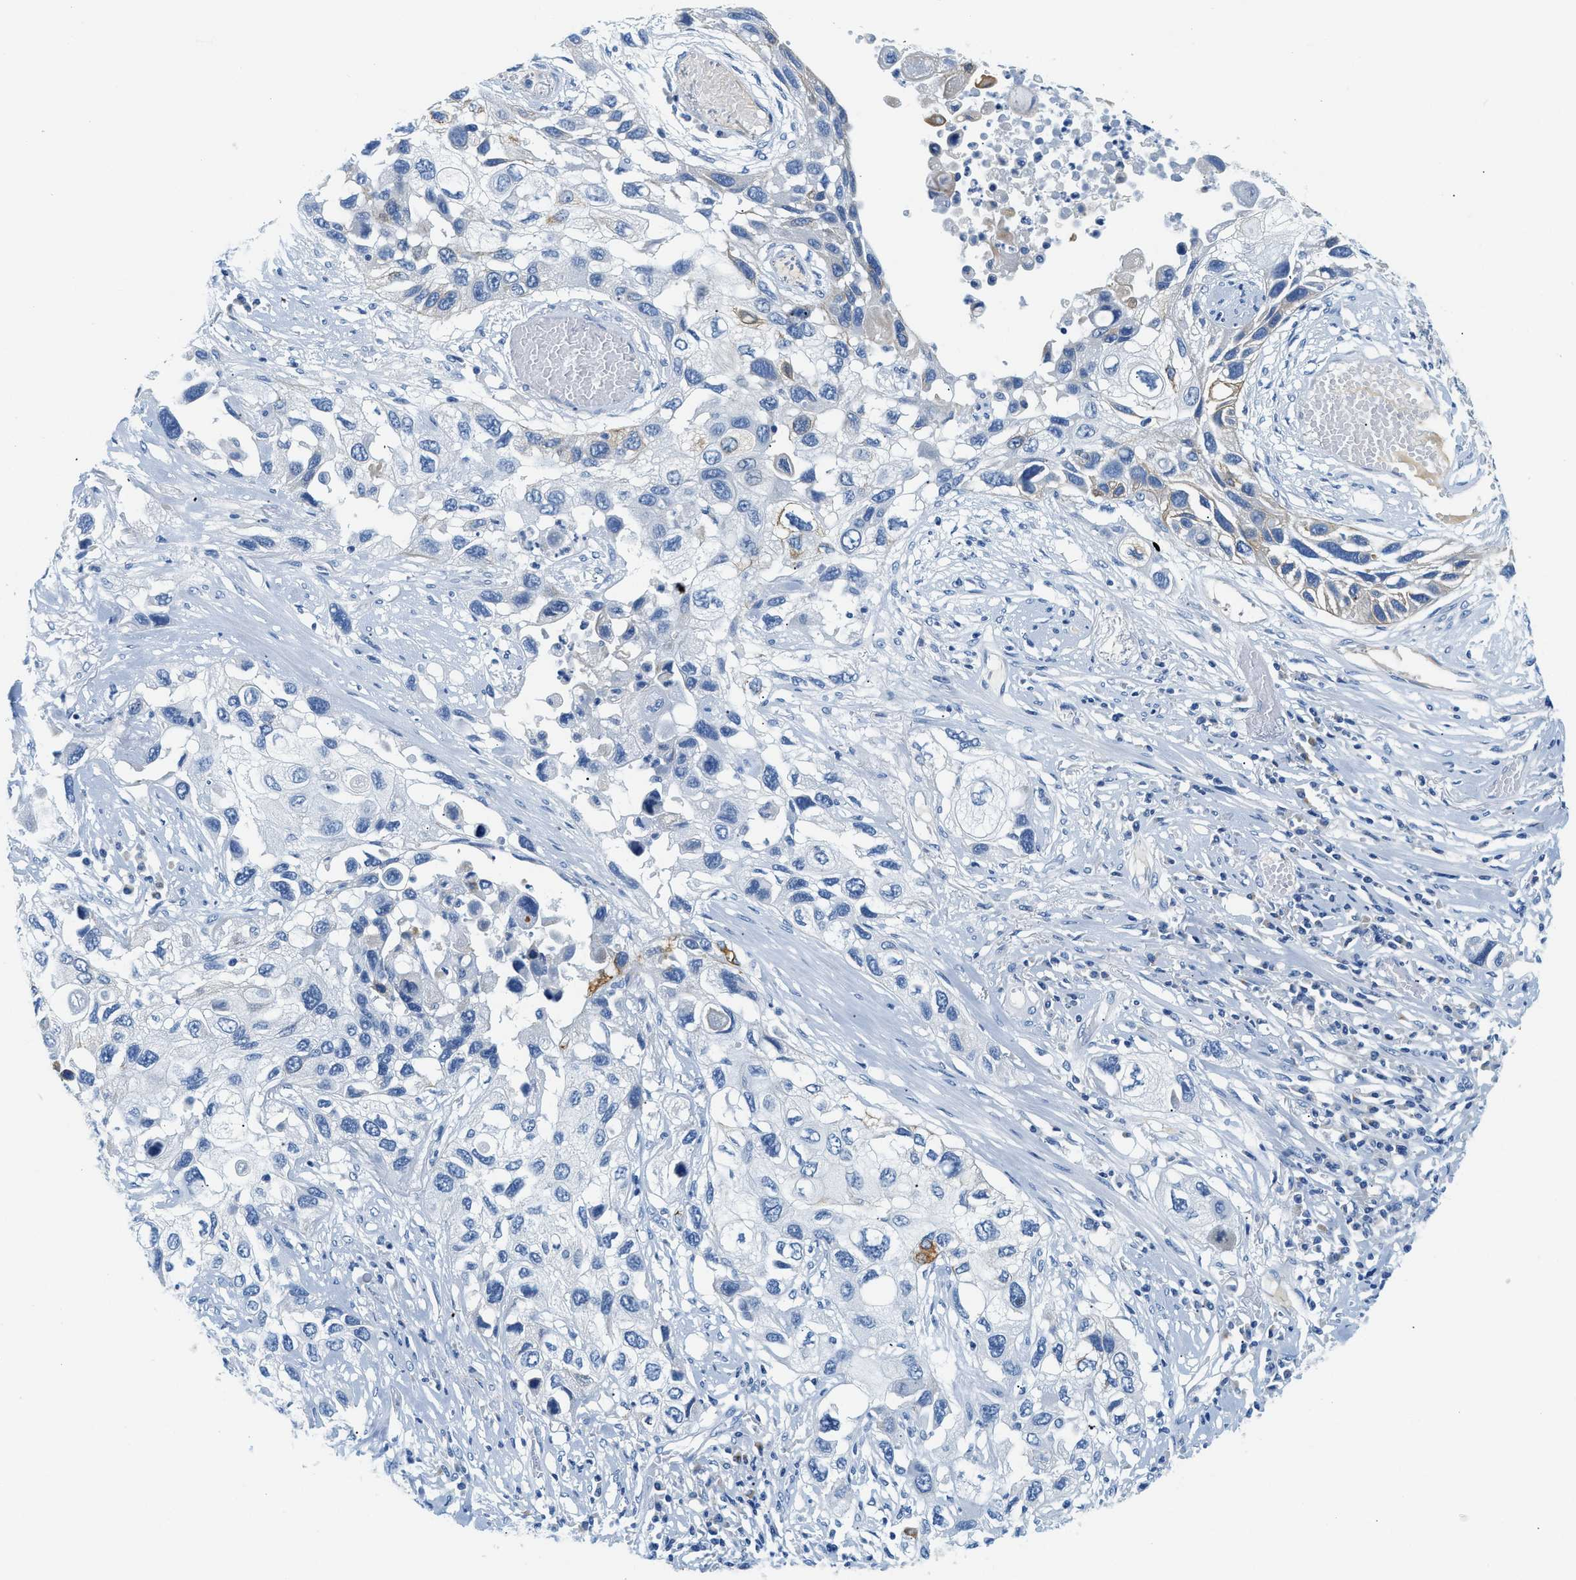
{"staining": {"intensity": "negative", "quantity": "none", "location": "none"}, "tissue": "lung cancer", "cell_type": "Tumor cells", "image_type": "cancer", "snomed": [{"axis": "morphology", "description": "Squamous cell carcinoma, NOS"}, {"axis": "topography", "description": "Lung"}], "caption": "High power microscopy micrograph of an immunohistochemistry photomicrograph of lung squamous cell carcinoma, revealing no significant staining in tumor cells.", "gene": "STXBP2", "patient": {"sex": "male", "age": 71}}